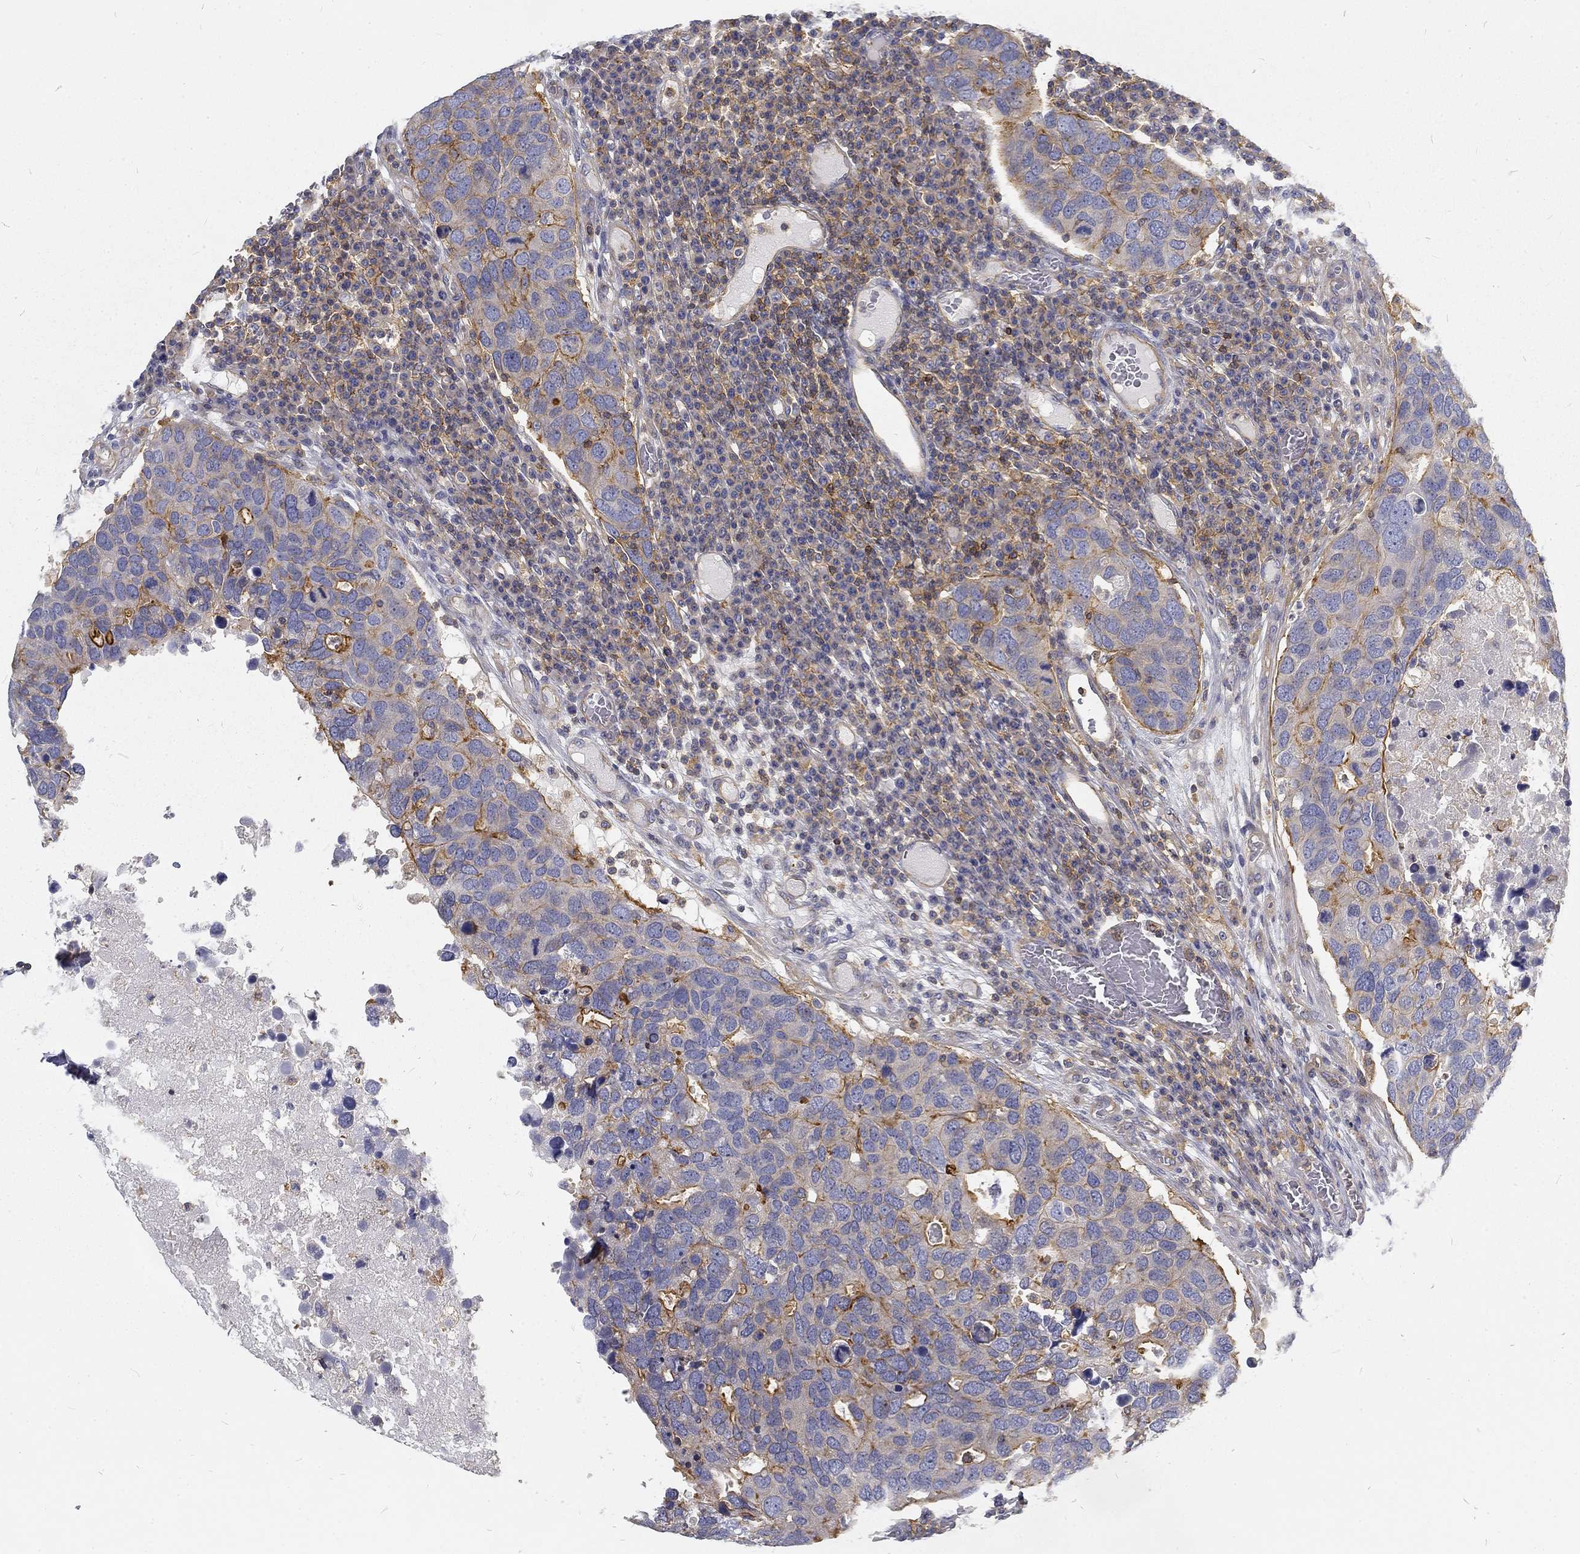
{"staining": {"intensity": "moderate", "quantity": "25%-75%", "location": "cytoplasmic/membranous"}, "tissue": "breast cancer", "cell_type": "Tumor cells", "image_type": "cancer", "snomed": [{"axis": "morphology", "description": "Duct carcinoma"}, {"axis": "topography", "description": "Breast"}], "caption": "Human breast cancer (intraductal carcinoma) stained with a protein marker shows moderate staining in tumor cells.", "gene": "MTMR11", "patient": {"sex": "female", "age": 83}}